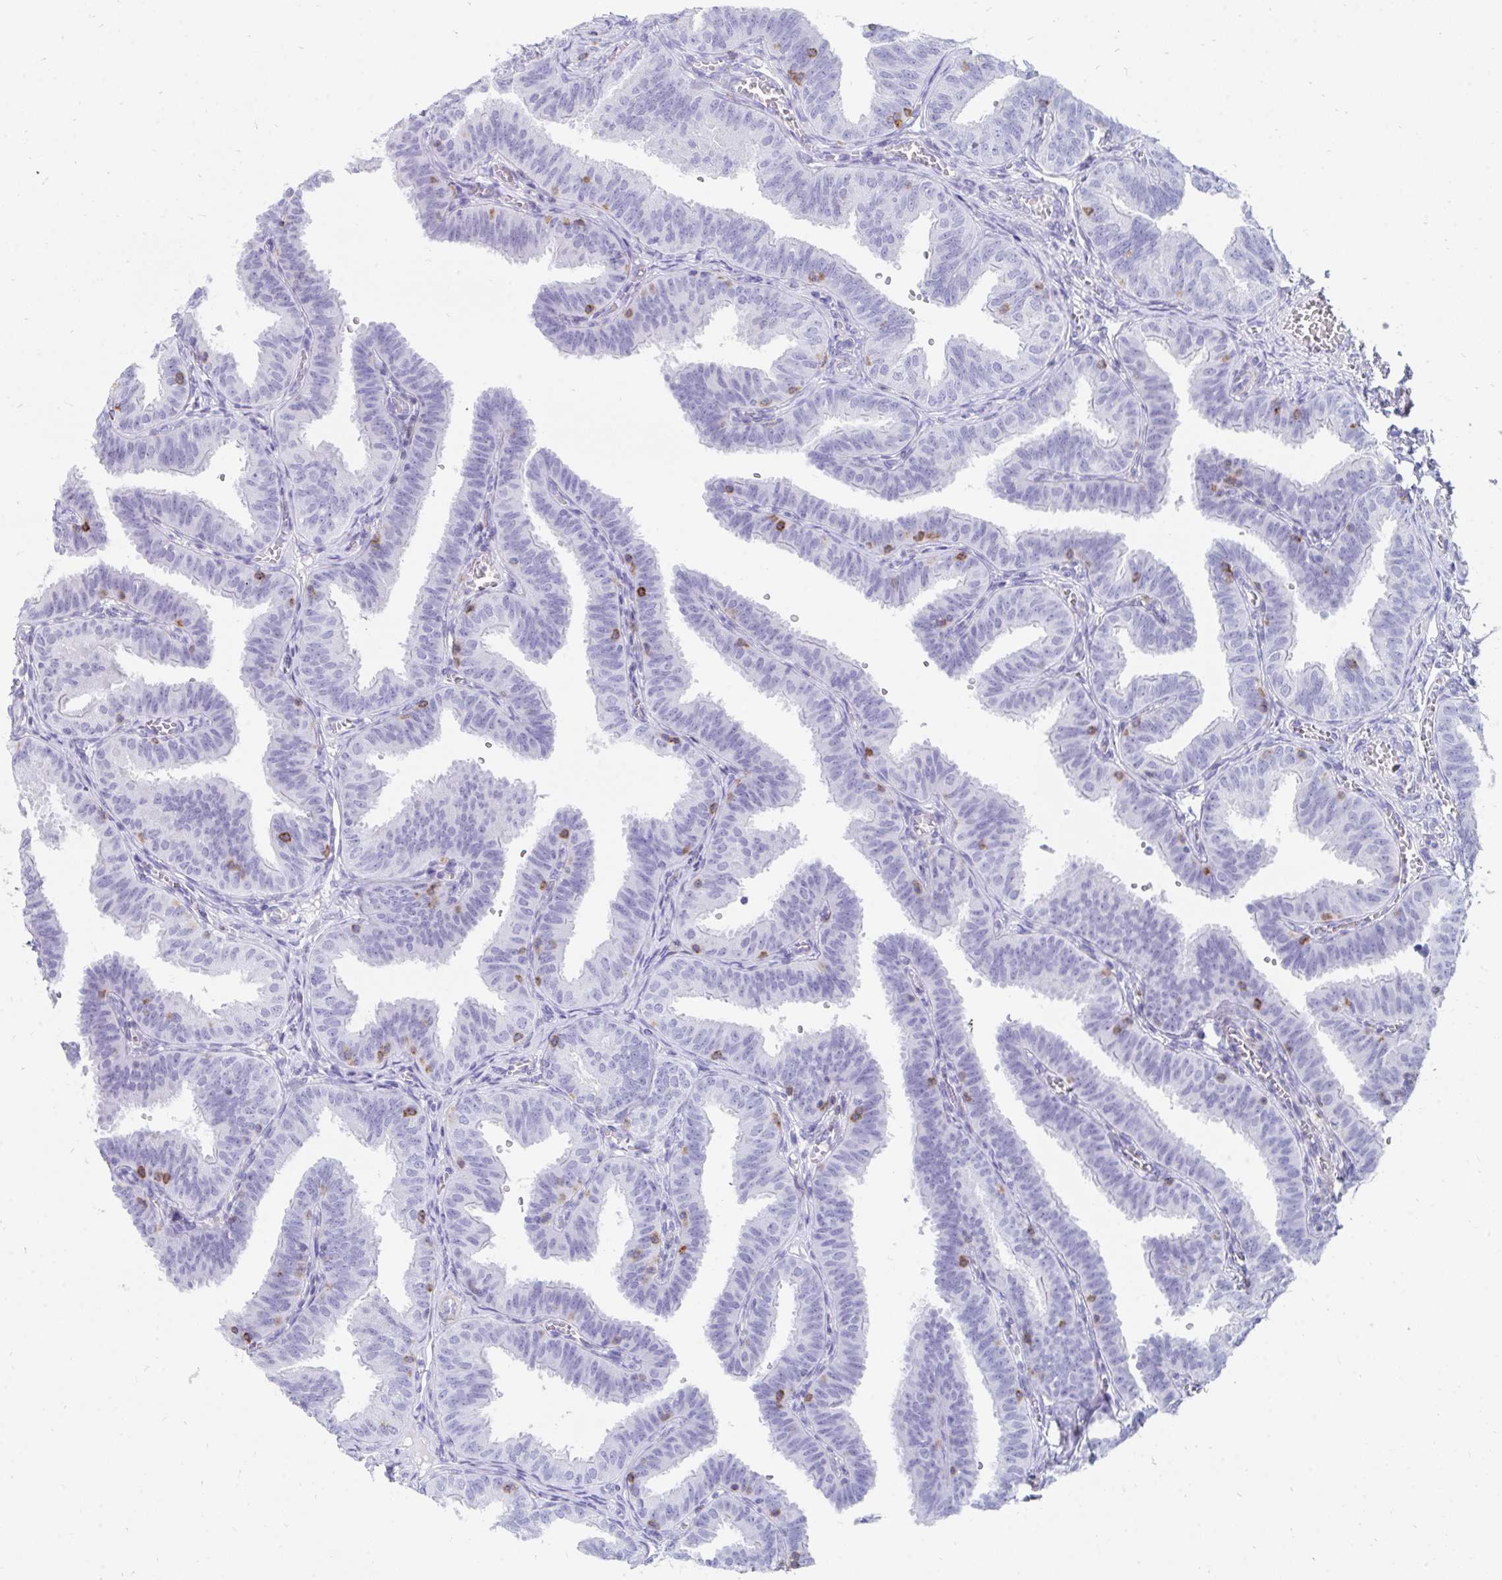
{"staining": {"intensity": "negative", "quantity": "none", "location": "none"}, "tissue": "fallopian tube", "cell_type": "Glandular cells", "image_type": "normal", "snomed": [{"axis": "morphology", "description": "Normal tissue, NOS"}, {"axis": "topography", "description": "Fallopian tube"}], "caption": "A micrograph of fallopian tube stained for a protein exhibits no brown staining in glandular cells. (Immunohistochemistry (ihc), brightfield microscopy, high magnification).", "gene": "CD7", "patient": {"sex": "female", "age": 25}}